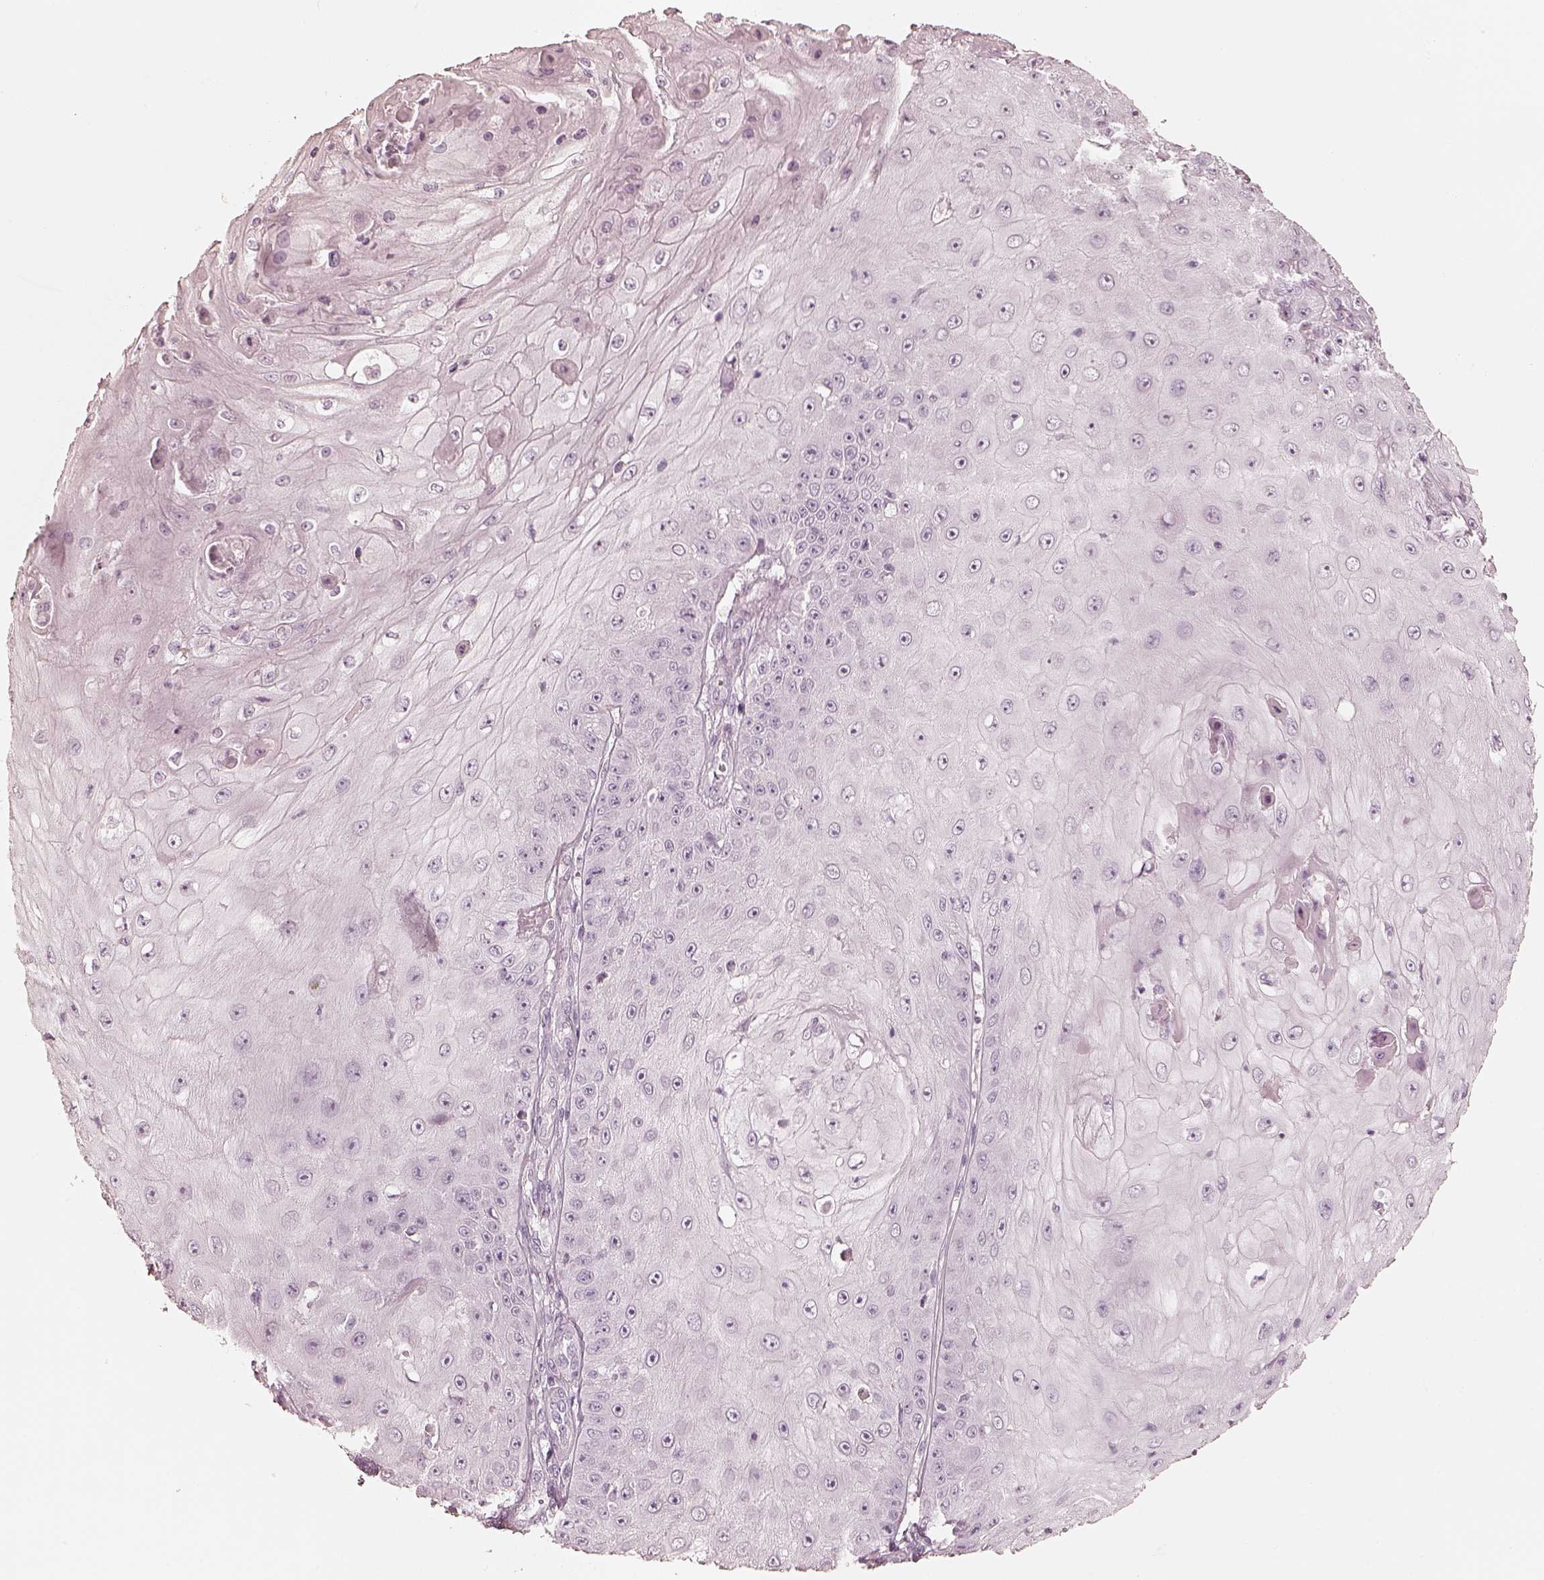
{"staining": {"intensity": "negative", "quantity": "none", "location": "none"}, "tissue": "skin cancer", "cell_type": "Tumor cells", "image_type": "cancer", "snomed": [{"axis": "morphology", "description": "Squamous cell carcinoma, NOS"}, {"axis": "topography", "description": "Skin"}], "caption": "A micrograph of skin cancer (squamous cell carcinoma) stained for a protein displays no brown staining in tumor cells. Brightfield microscopy of immunohistochemistry stained with DAB (brown) and hematoxylin (blue), captured at high magnification.", "gene": "KRT82", "patient": {"sex": "male", "age": 70}}